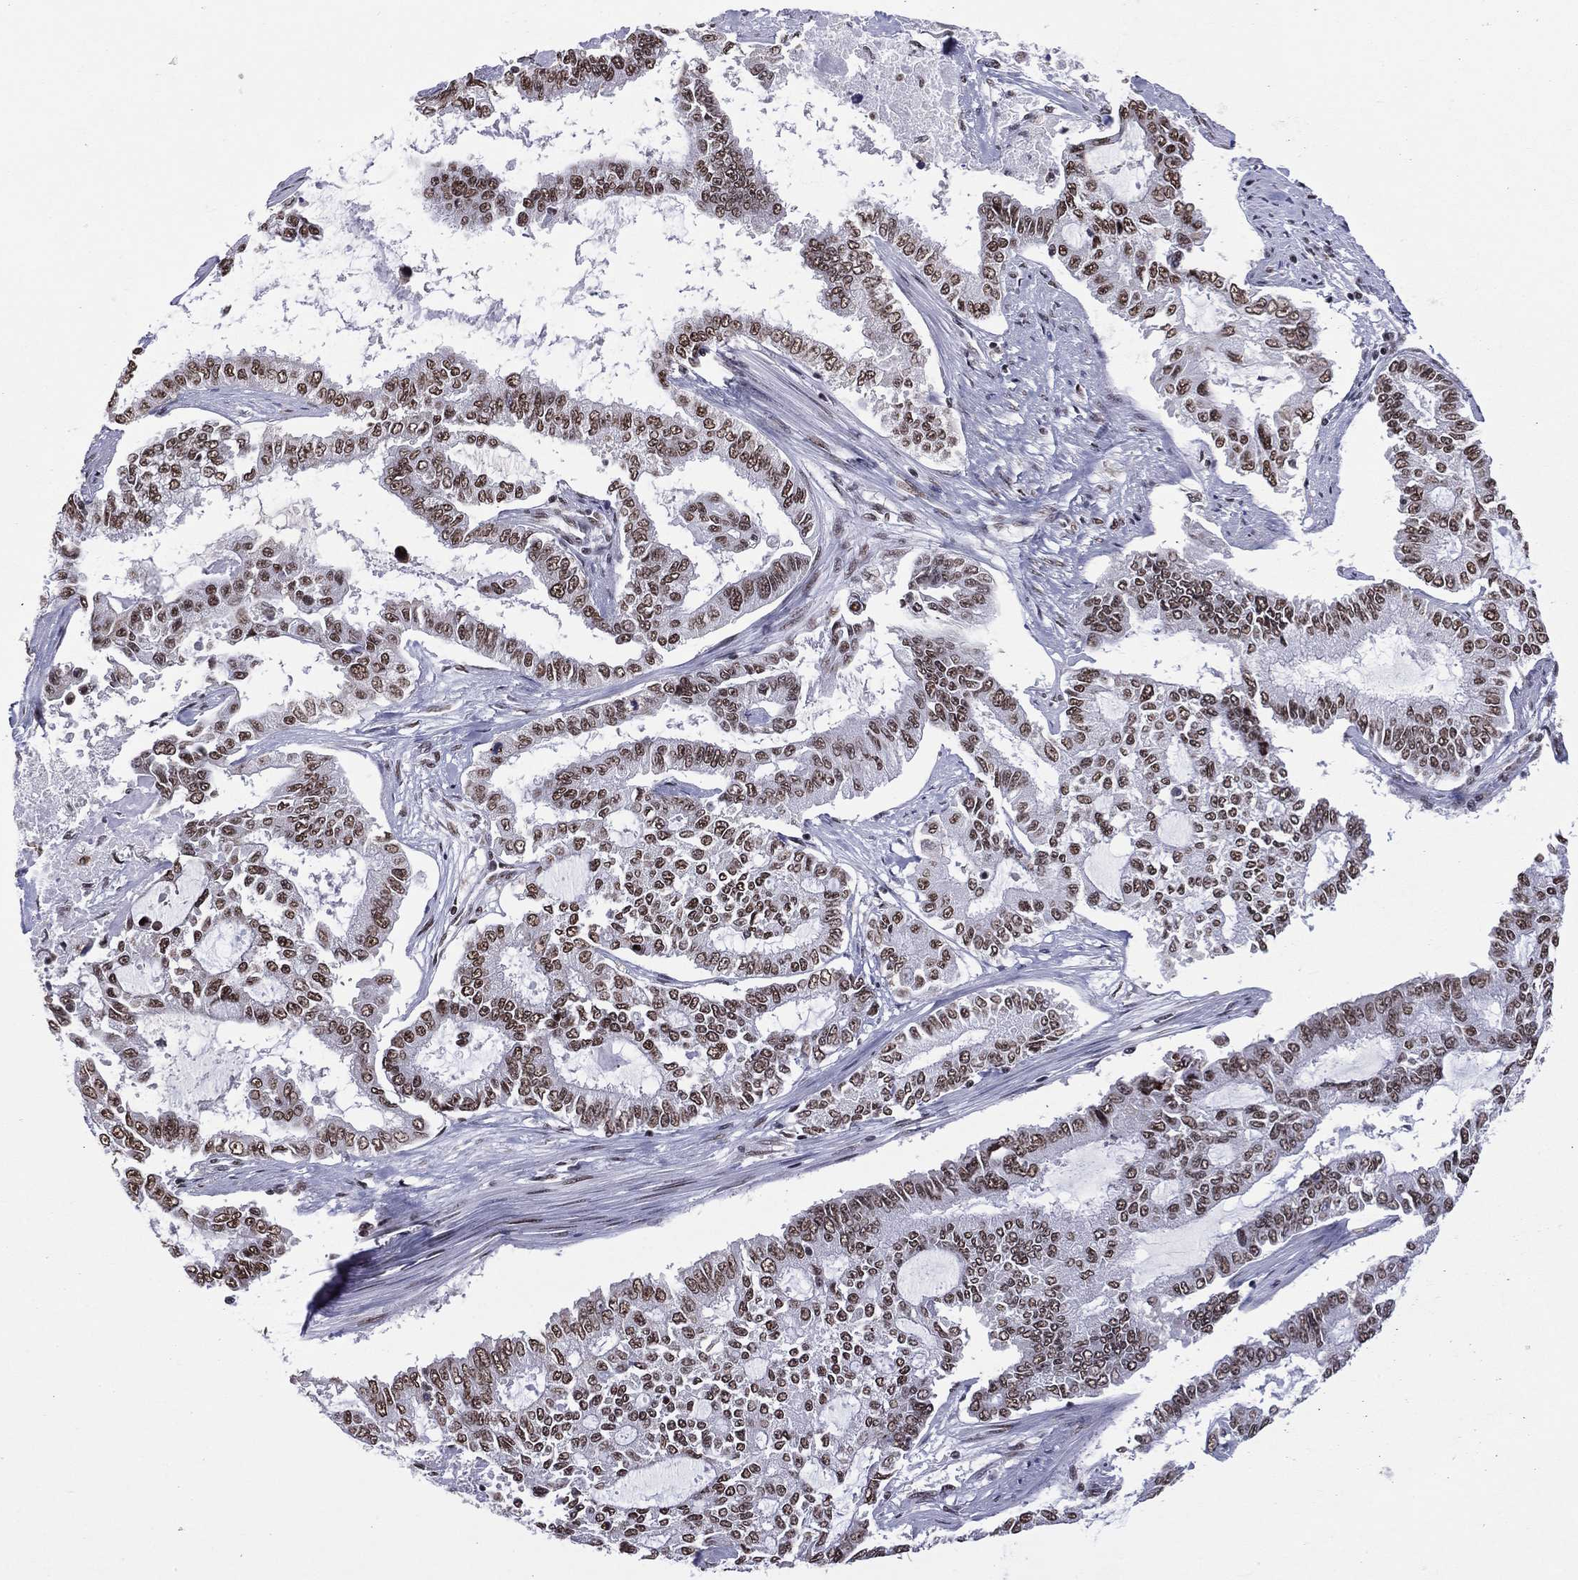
{"staining": {"intensity": "moderate", "quantity": ">75%", "location": "nuclear"}, "tissue": "endometrial cancer", "cell_type": "Tumor cells", "image_type": "cancer", "snomed": [{"axis": "morphology", "description": "Adenocarcinoma, NOS"}, {"axis": "topography", "description": "Uterus"}], "caption": "High-magnification brightfield microscopy of endometrial adenocarcinoma stained with DAB (3,3'-diaminobenzidine) (brown) and counterstained with hematoxylin (blue). tumor cells exhibit moderate nuclear positivity is present in approximately>75% of cells.", "gene": "ZNF7", "patient": {"sex": "female", "age": 59}}